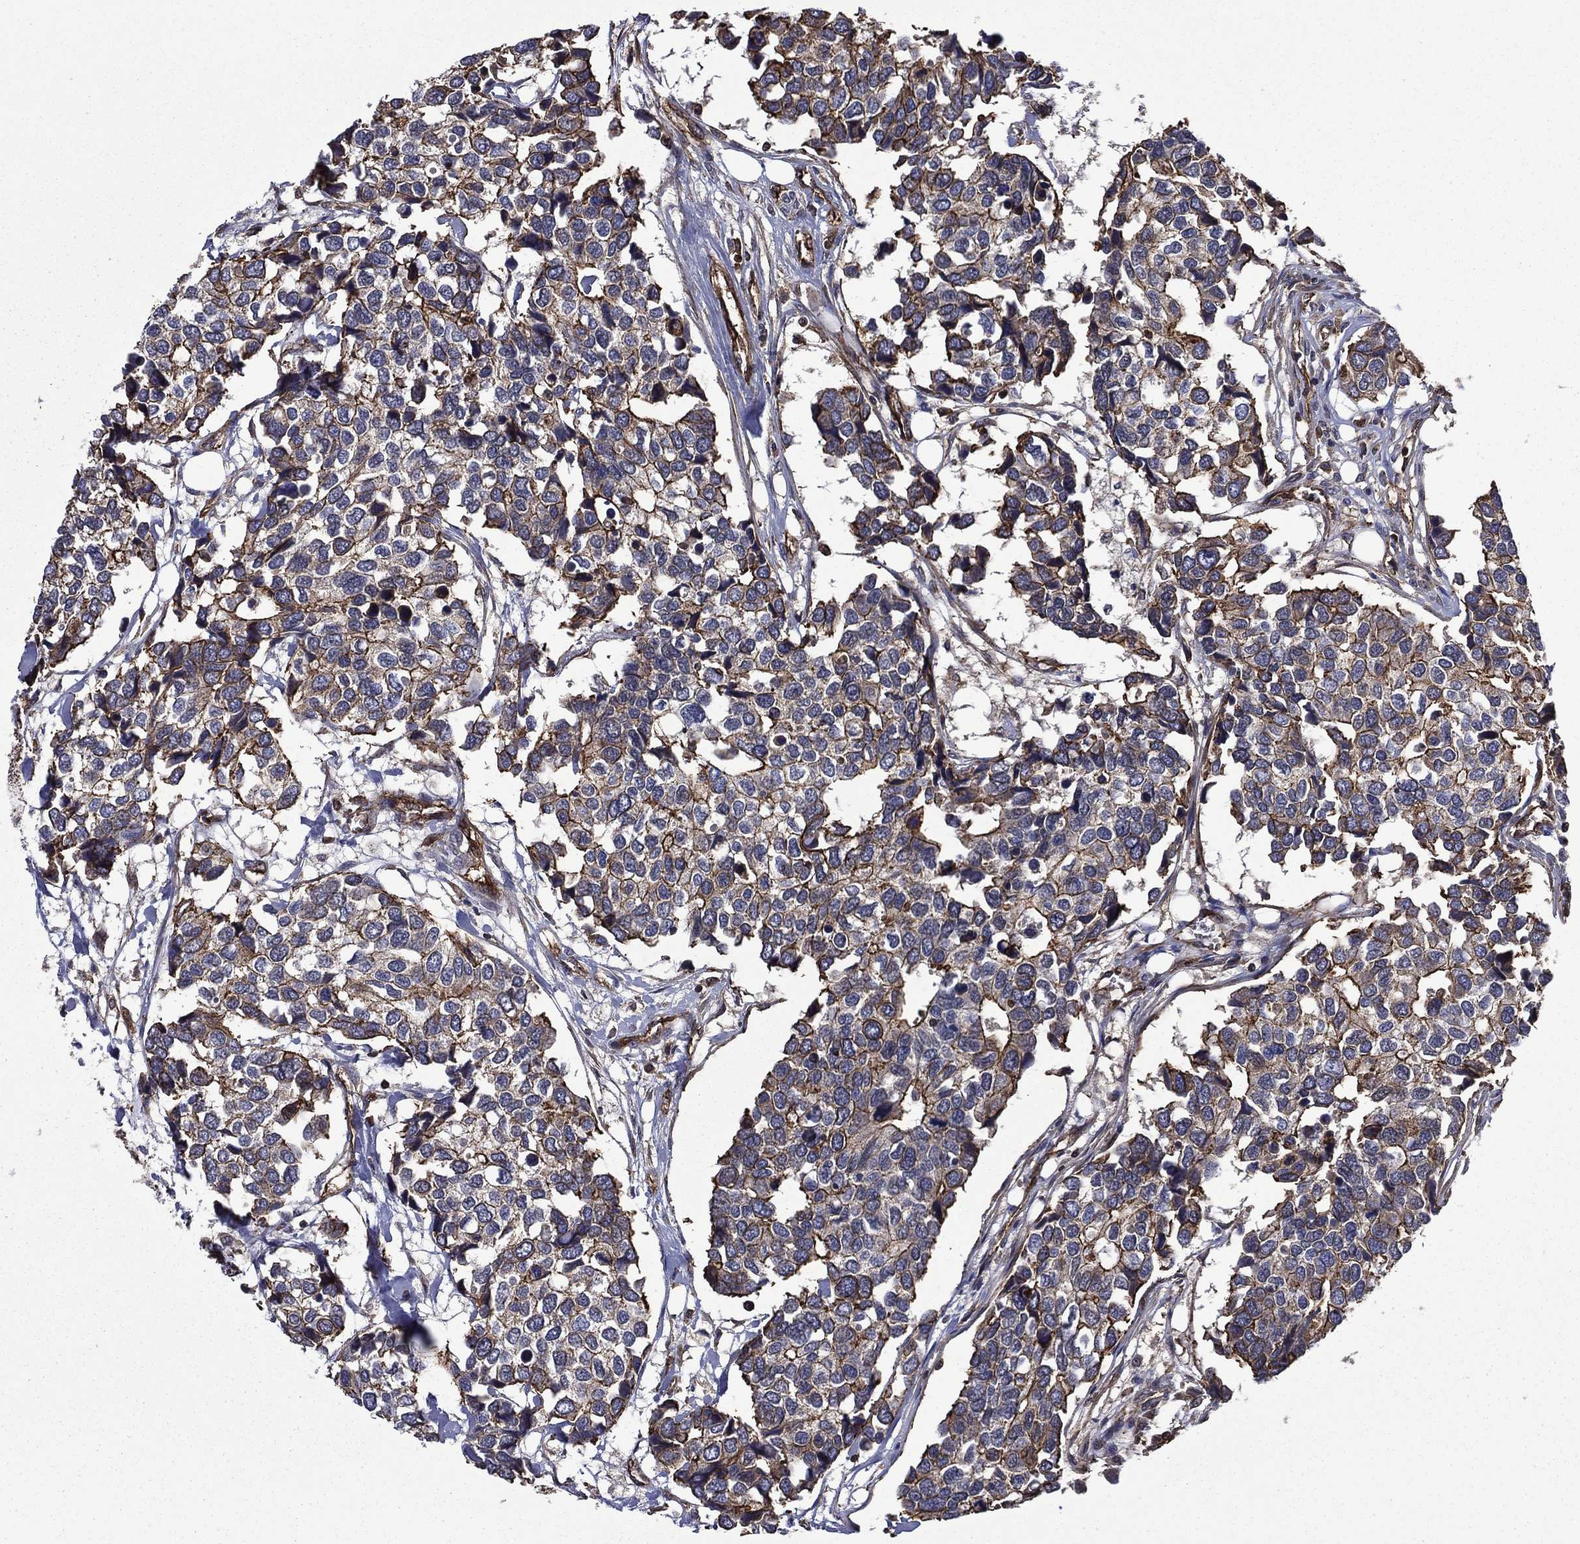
{"staining": {"intensity": "strong", "quantity": "25%-75%", "location": "cytoplasmic/membranous"}, "tissue": "breast cancer", "cell_type": "Tumor cells", "image_type": "cancer", "snomed": [{"axis": "morphology", "description": "Duct carcinoma"}, {"axis": "topography", "description": "Breast"}], "caption": "IHC staining of invasive ductal carcinoma (breast), which reveals high levels of strong cytoplasmic/membranous positivity in about 25%-75% of tumor cells indicating strong cytoplasmic/membranous protein staining. The staining was performed using DAB (brown) for protein detection and nuclei were counterstained in hematoxylin (blue).", "gene": "PLPP3", "patient": {"sex": "female", "age": 83}}